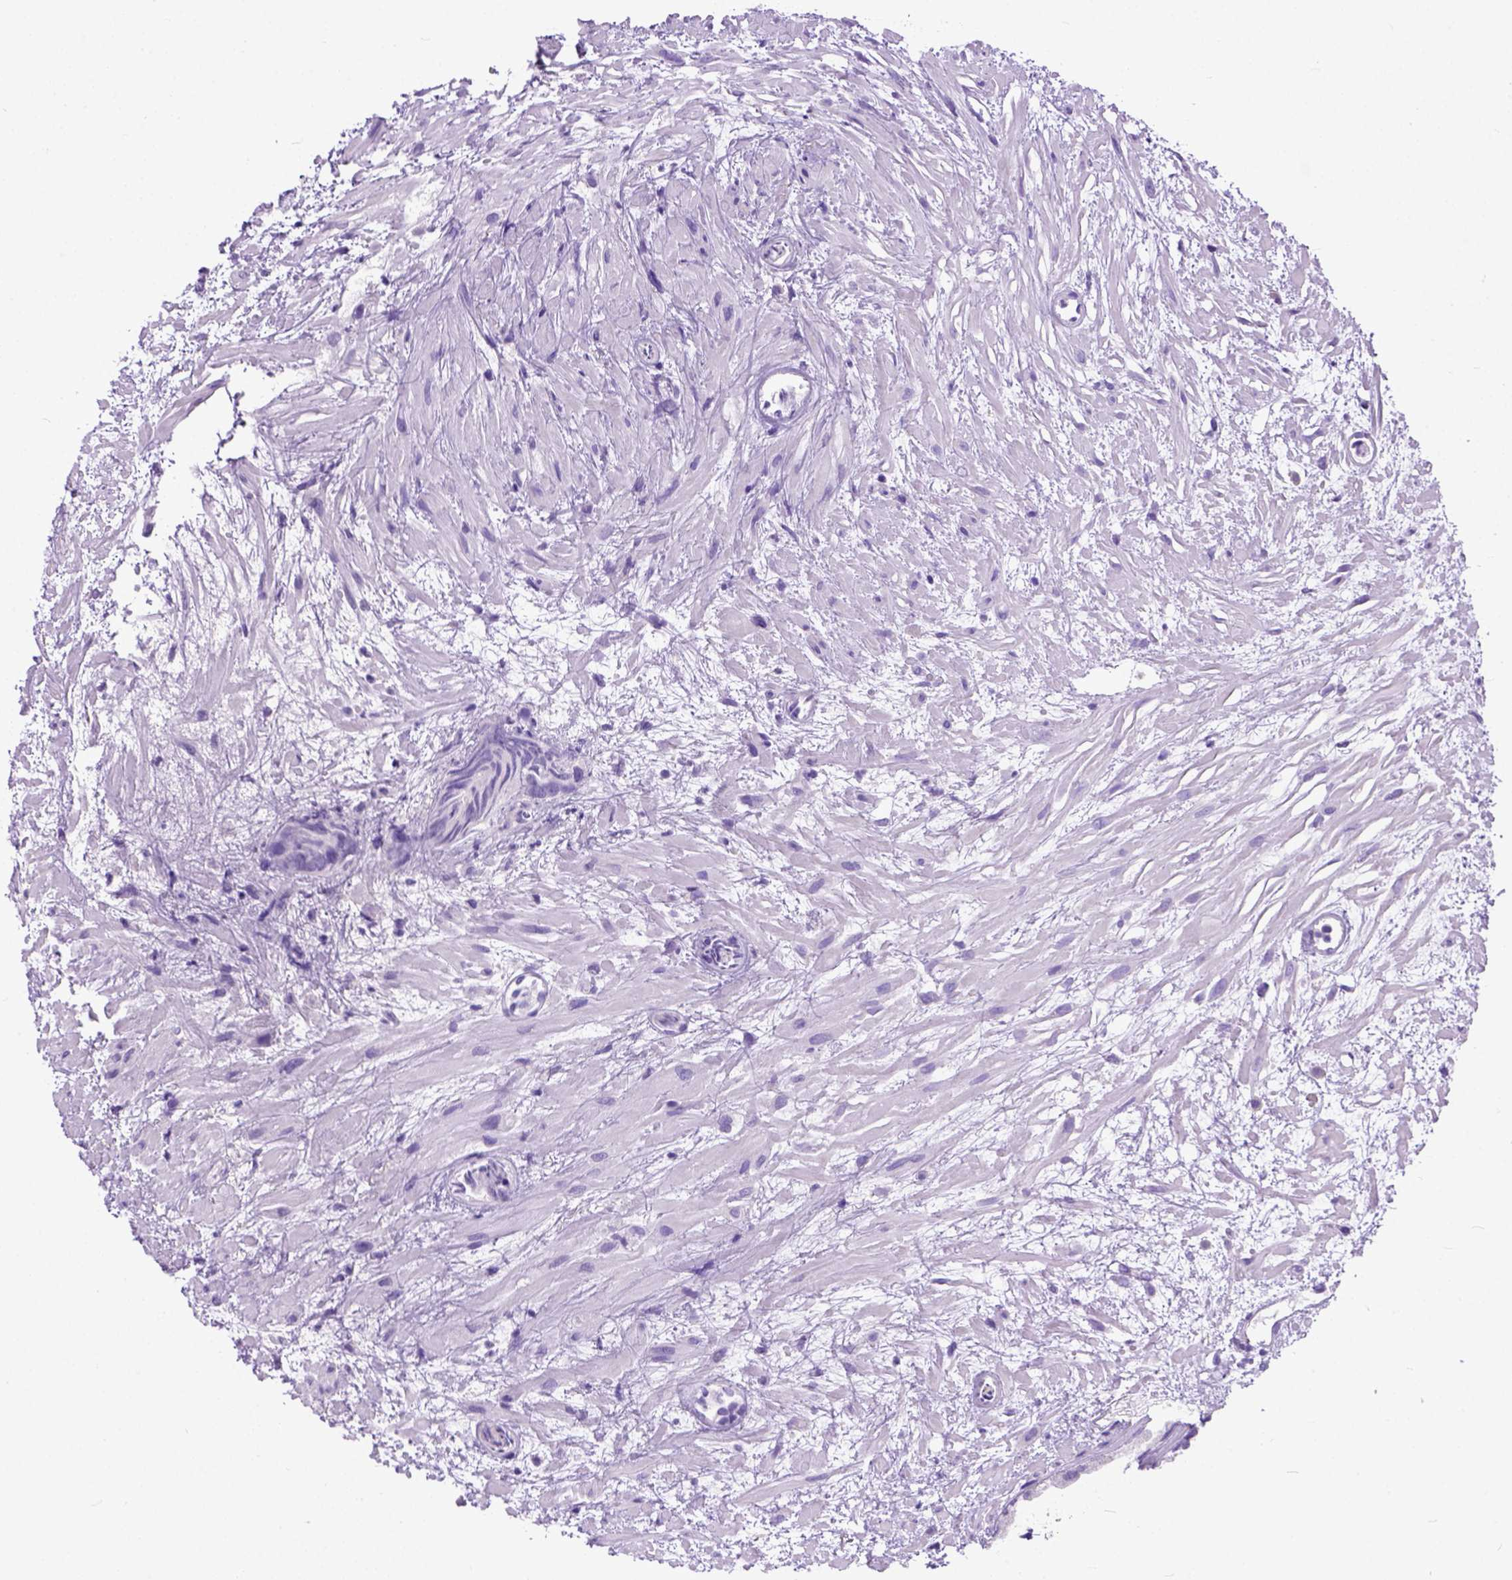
{"staining": {"intensity": "negative", "quantity": "none", "location": "none"}, "tissue": "prostate cancer", "cell_type": "Tumor cells", "image_type": "cancer", "snomed": [{"axis": "morphology", "description": "Adenocarcinoma, High grade"}, {"axis": "topography", "description": "Prostate"}], "caption": "This is a micrograph of immunohistochemistry (IHC) staining of adenocarcinoma (high-grade) (prostate), which shows no staining in tumor cells. (DAB (3,3'-diaminobenzidine) immunohistochemistry, high magnification).", "gene": "ODAD3", "patient": {"sex": "male", "age": 79}}